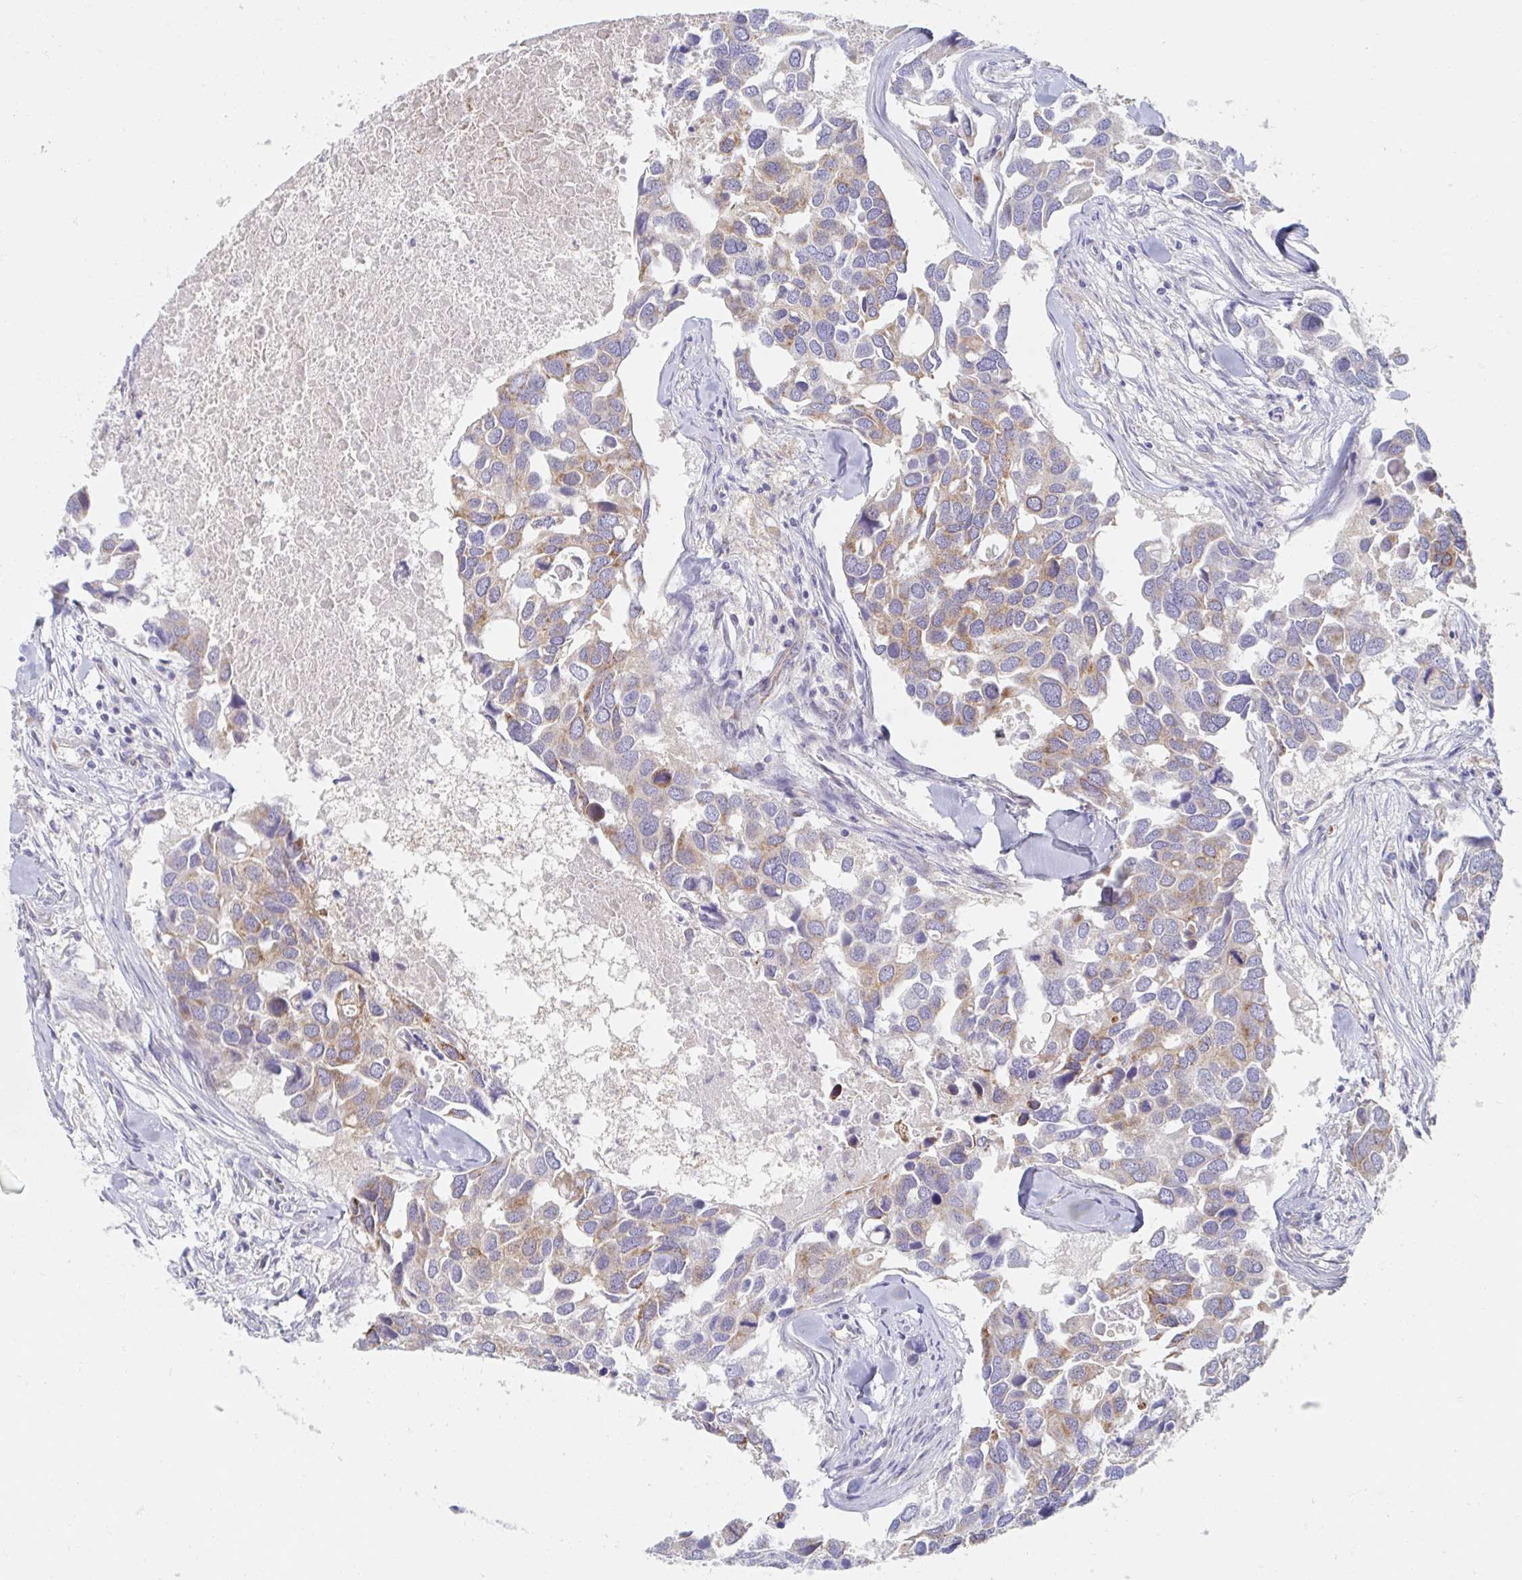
{"staining": {"intensity": "weak", "quantity": ">75%", "location": "cytoplasmic/membranous"}, "tissue": "breast cancer", "cell_type": "Tumor cells", "image_type": "cancer", "snomed": [{"axis": "morphology", "description": "Duct carcinoma"}, {"axis": "topography", "description": "Breast"}], "caption": "An image showing weak cytoplasmic/membranous staining in approximately >75% of tumor cells in invasive ductal carcinoma (breast), as visualized by brown immunohistochemical staining.", "gene": "MAVS", "patient": {"sex": "female", "age": 83}}